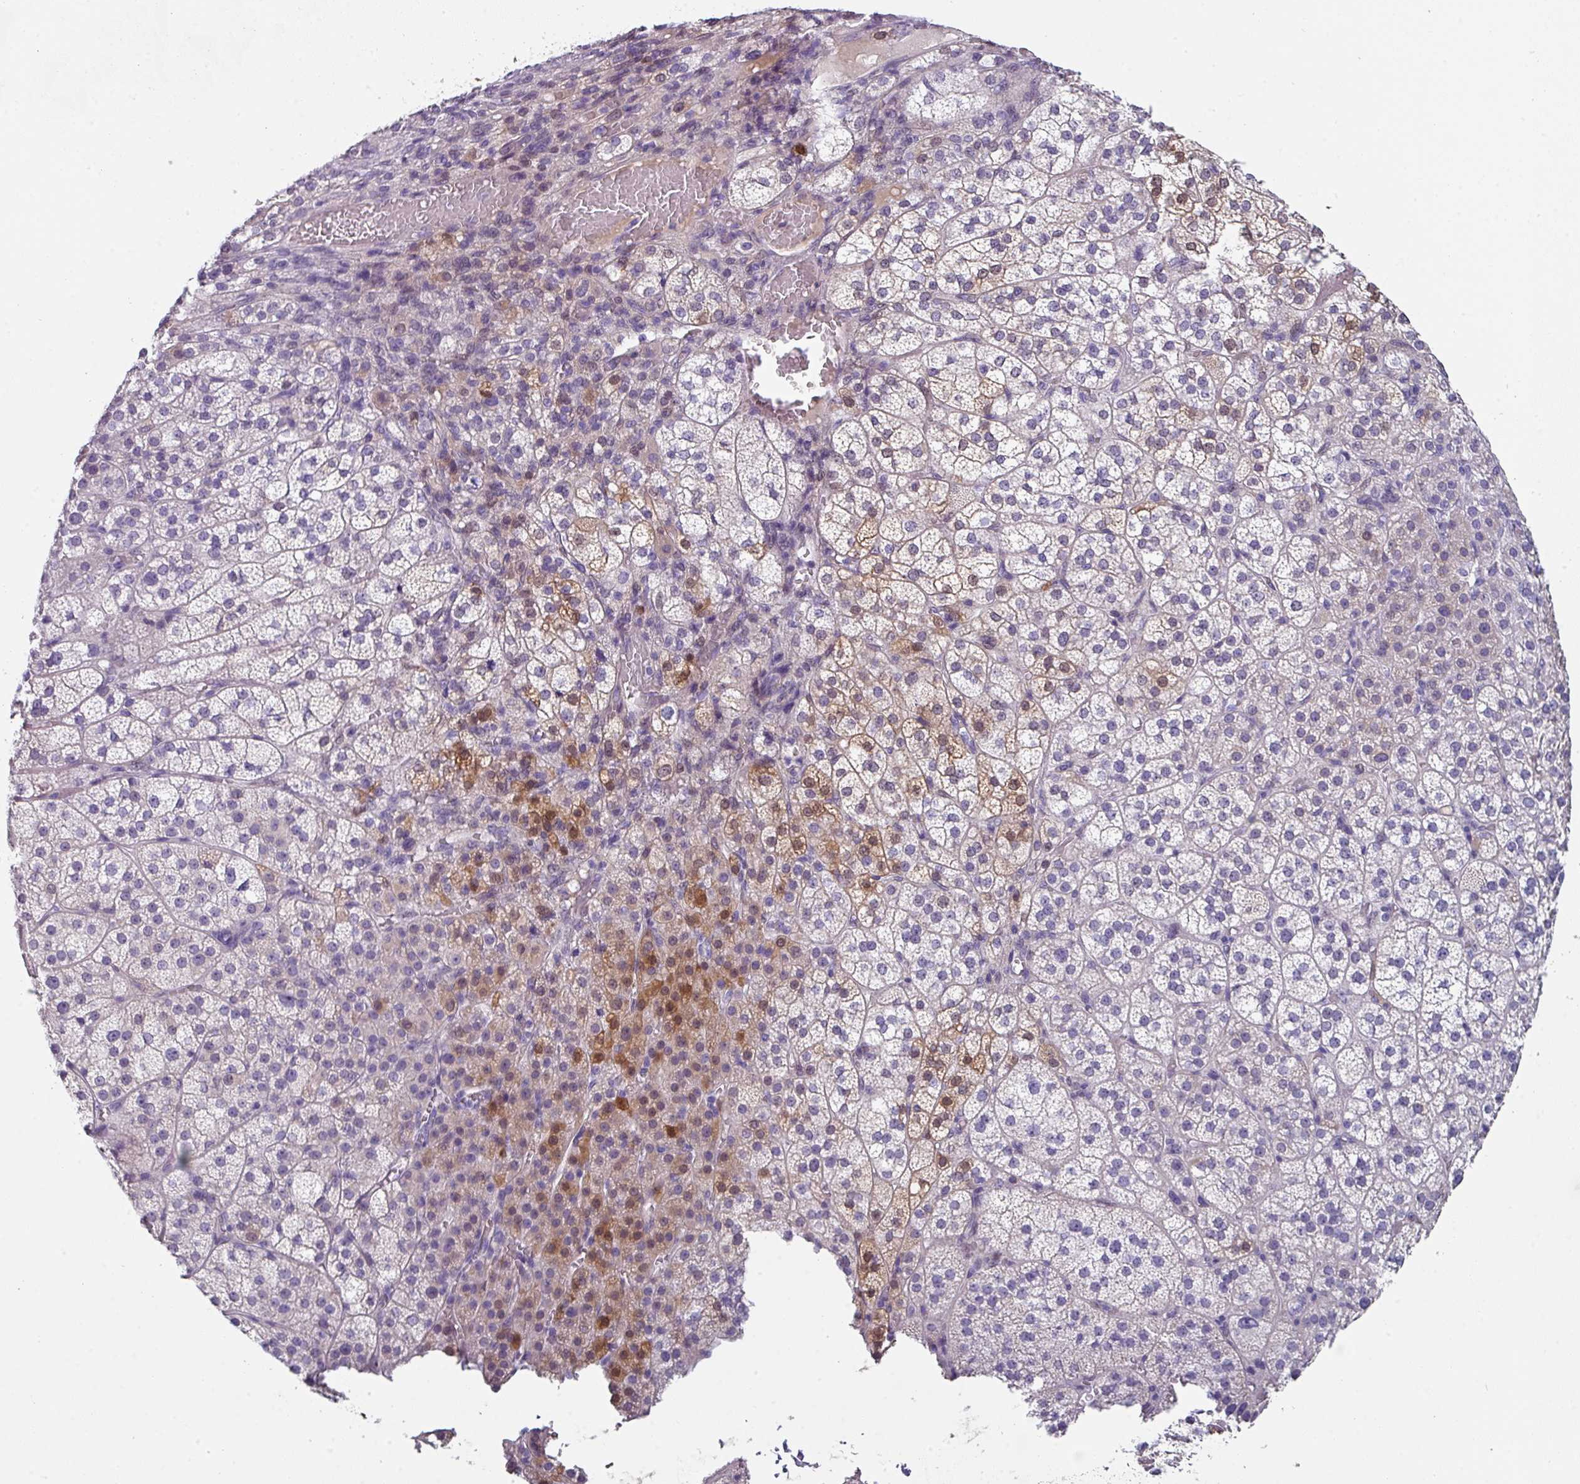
{"staining": {"intensity": "moderate", "quantity": "<25%", "location": "cytoplasmic/membranous,nuclear"}, "tissue": "adrenal gland", "cell_type": "Glandular cells", "image_type": "normal", "snomed": [{"axis": "morphology", "description": "Normal tissue, NOS"}, {"axis": "topography", "description": "Adrenal gland"}], "caption": "Unremarkable adrenal gland exhibits moderate cytoplasmic/membranous,nuclear expression in about <25% of glandular cells, visualized by immunohistochemistry. (DAB (3,3'-diaminobenzidine) IHC, brown staining for protein, blue staining for nuclei).", "gene": "DEFB115", "patient": {"sex": "female", "age": 60}}